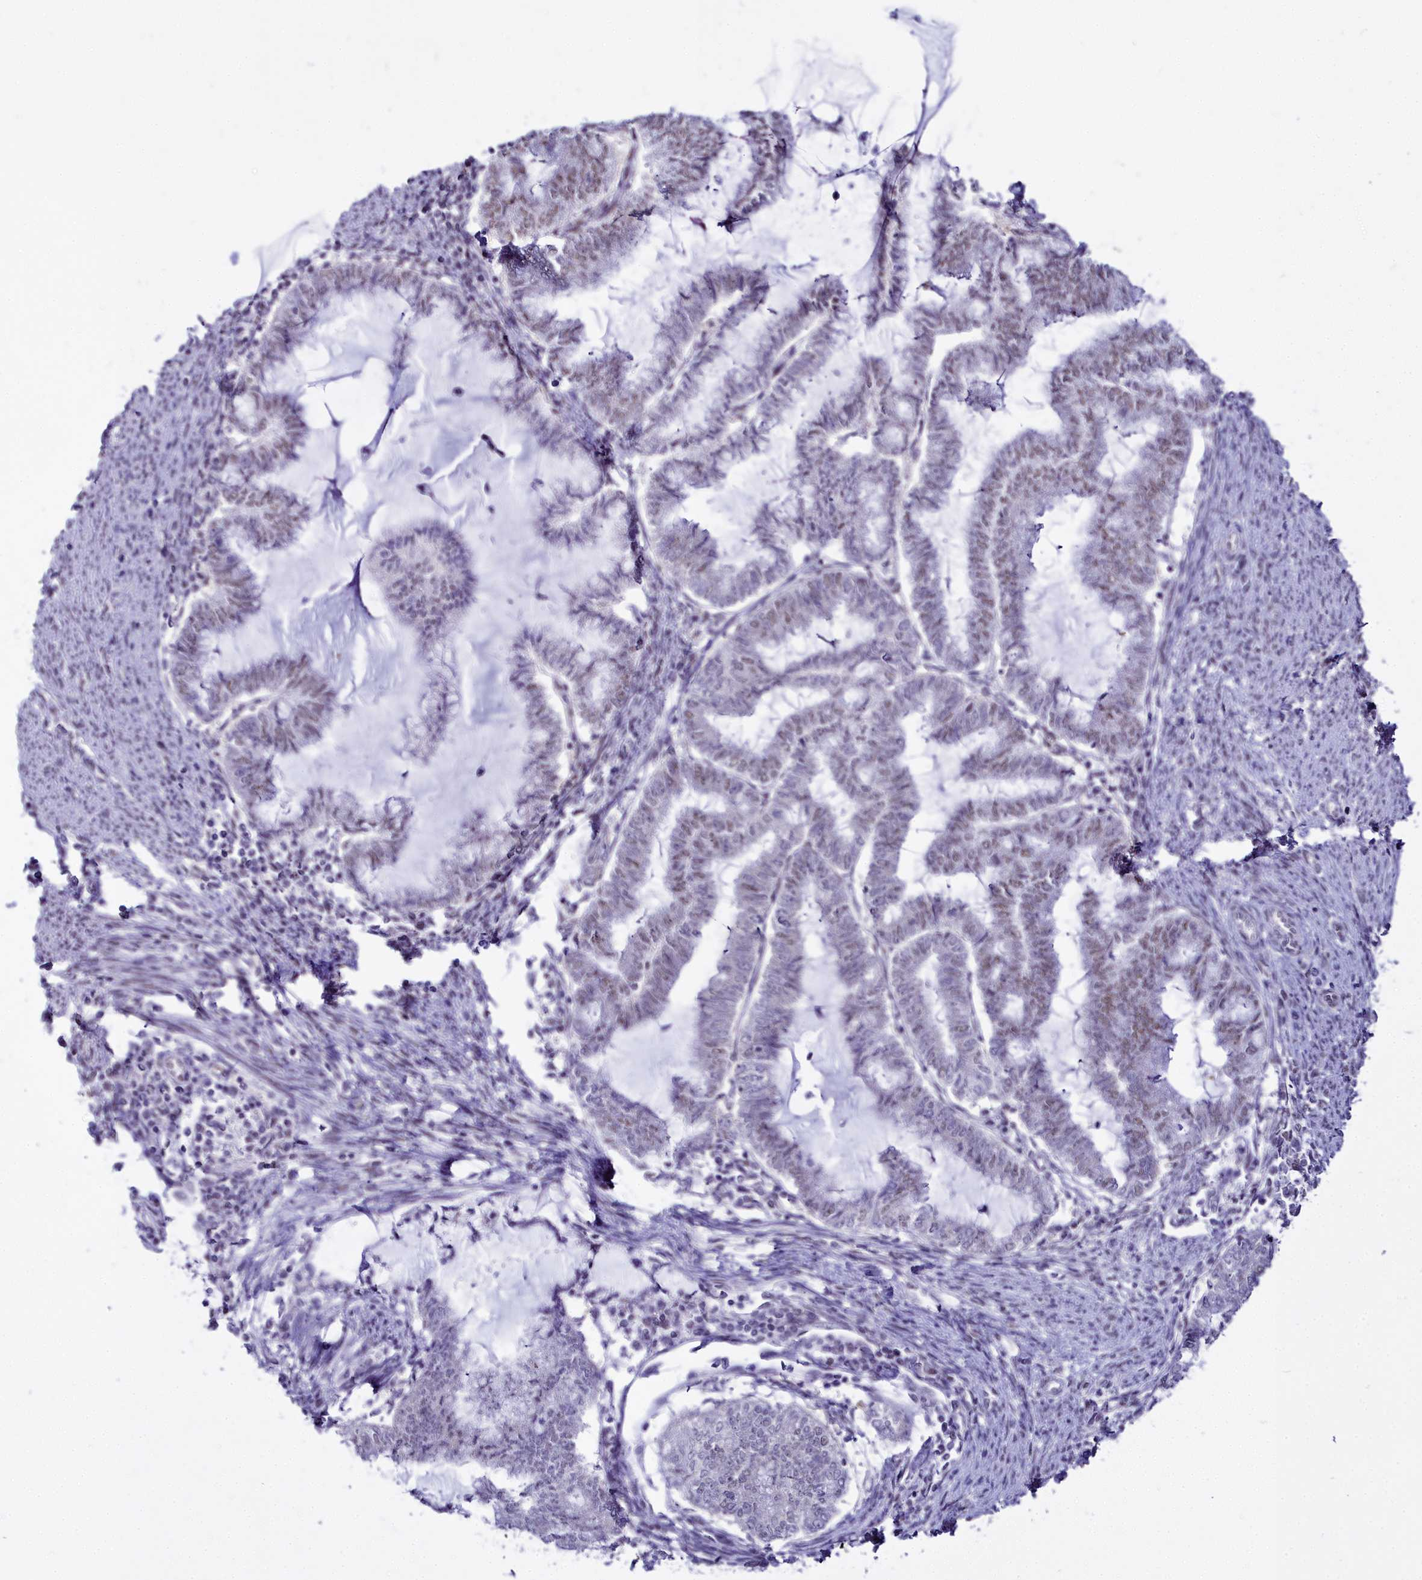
{"staining": {"intensity": "weak", "quantity": "<25%", "location": "nuclear"}, "tissue": "endometrial cancer", "cell_type": "Tumor cells", "image_type": "cancer", "snomed": [{"axis": "morphology", "description": "Adenocarcinoma, NOS"}, {"axis": "topography", "description": "Endometrium"}], "caption": "There is no significant staining in tumor cells of adenocarcinoma (endometrial).", "gene": "RBM12", "patient": {"sex": "female", "age": 79}}